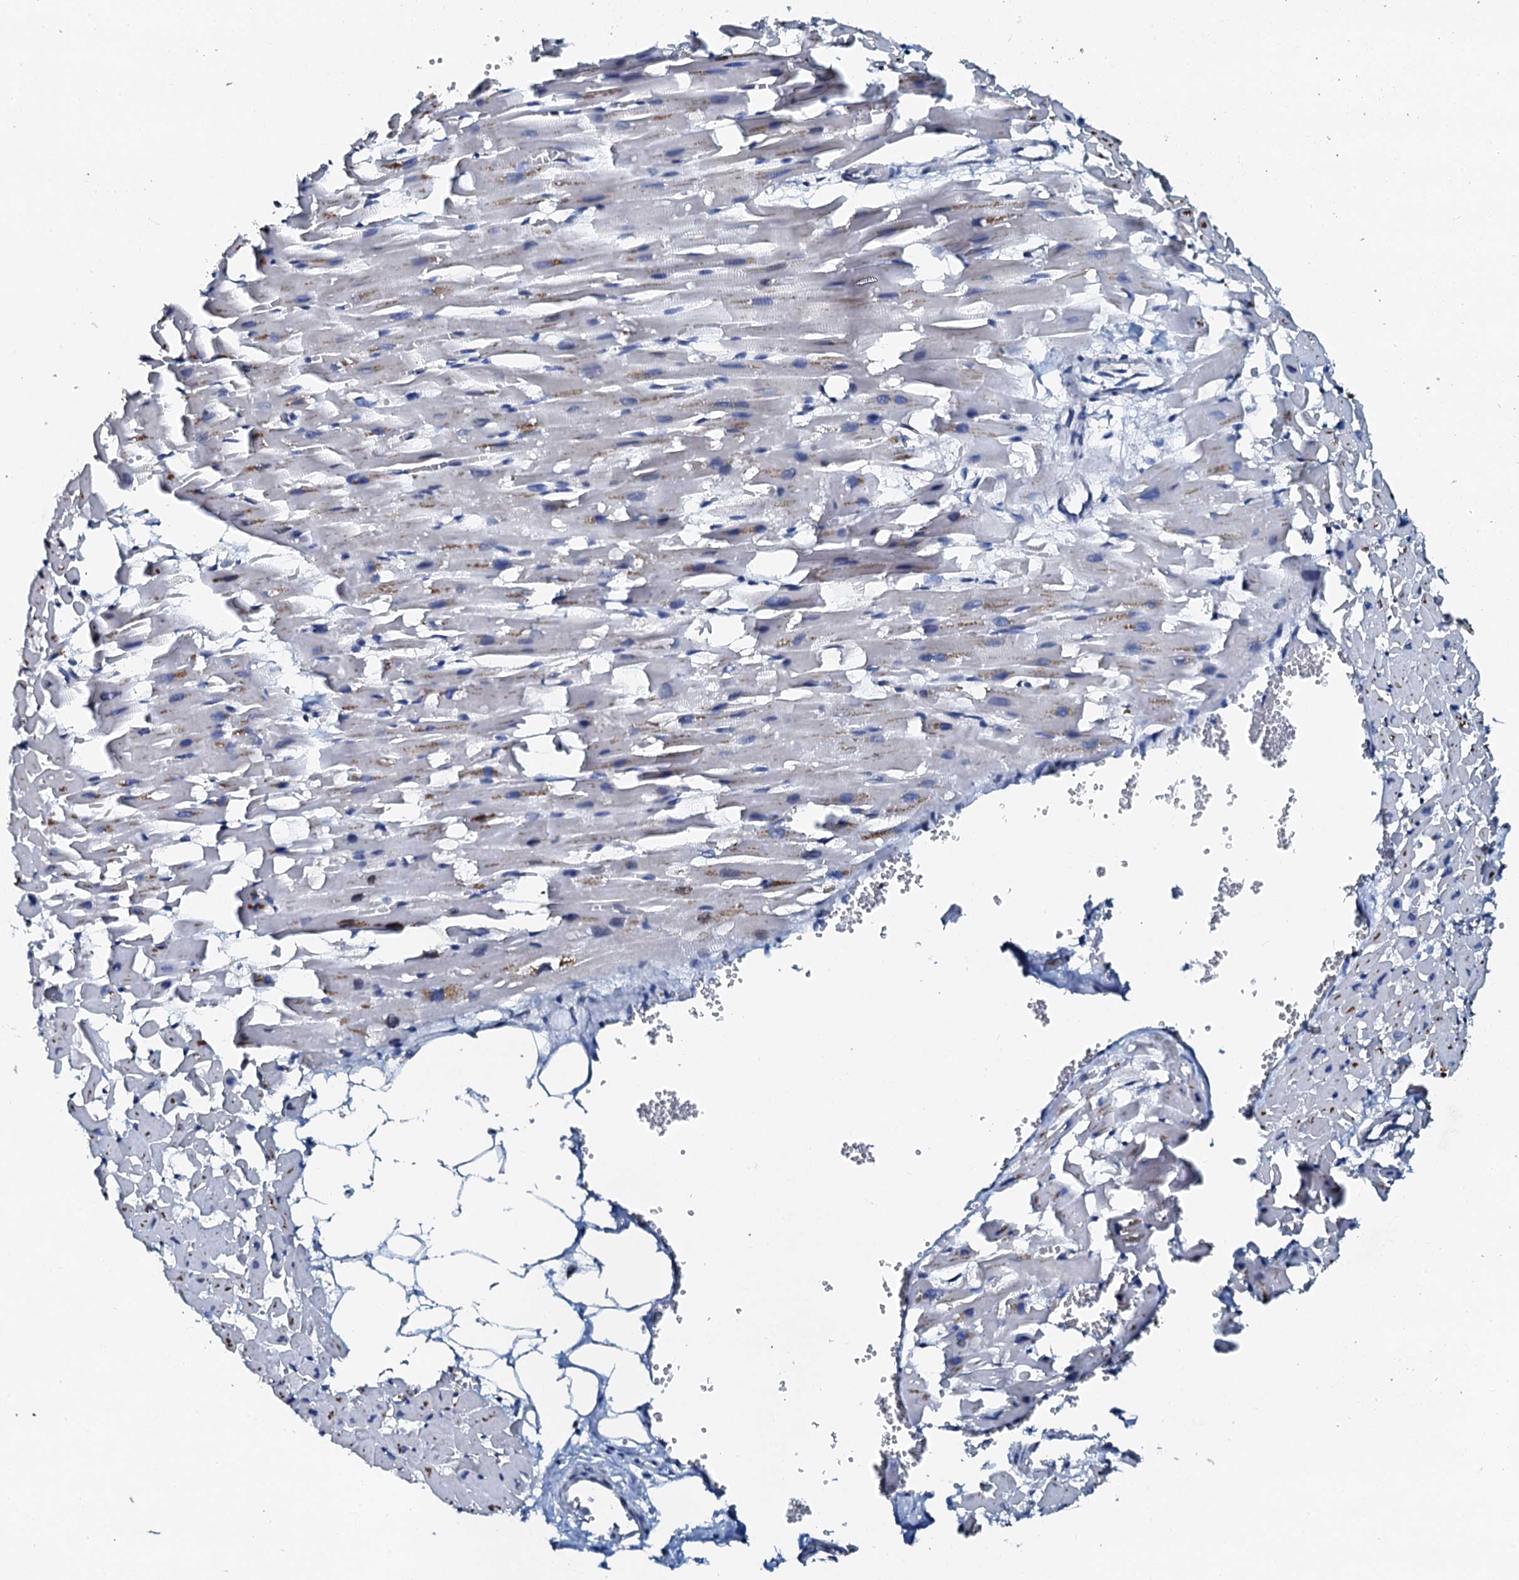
{"staining": {"intensity": "negative", "quantity": "none", "location": "none"}, "tissue": "heart muscle", "cell_type": "Cardiomyocytes", "image_type": "normal", "snomed": [{"axis": "morphology", "description": "Normal tissue, NOS"}, {"axis": "topography", "description": "Heart"}], "caption": "This is an IHC histopathology image of unremarkable human heart muscle. There is no positivity in cardiomyocytes.", "gene": "SLTM", "patient": {"sex": "female", "age": 64}}